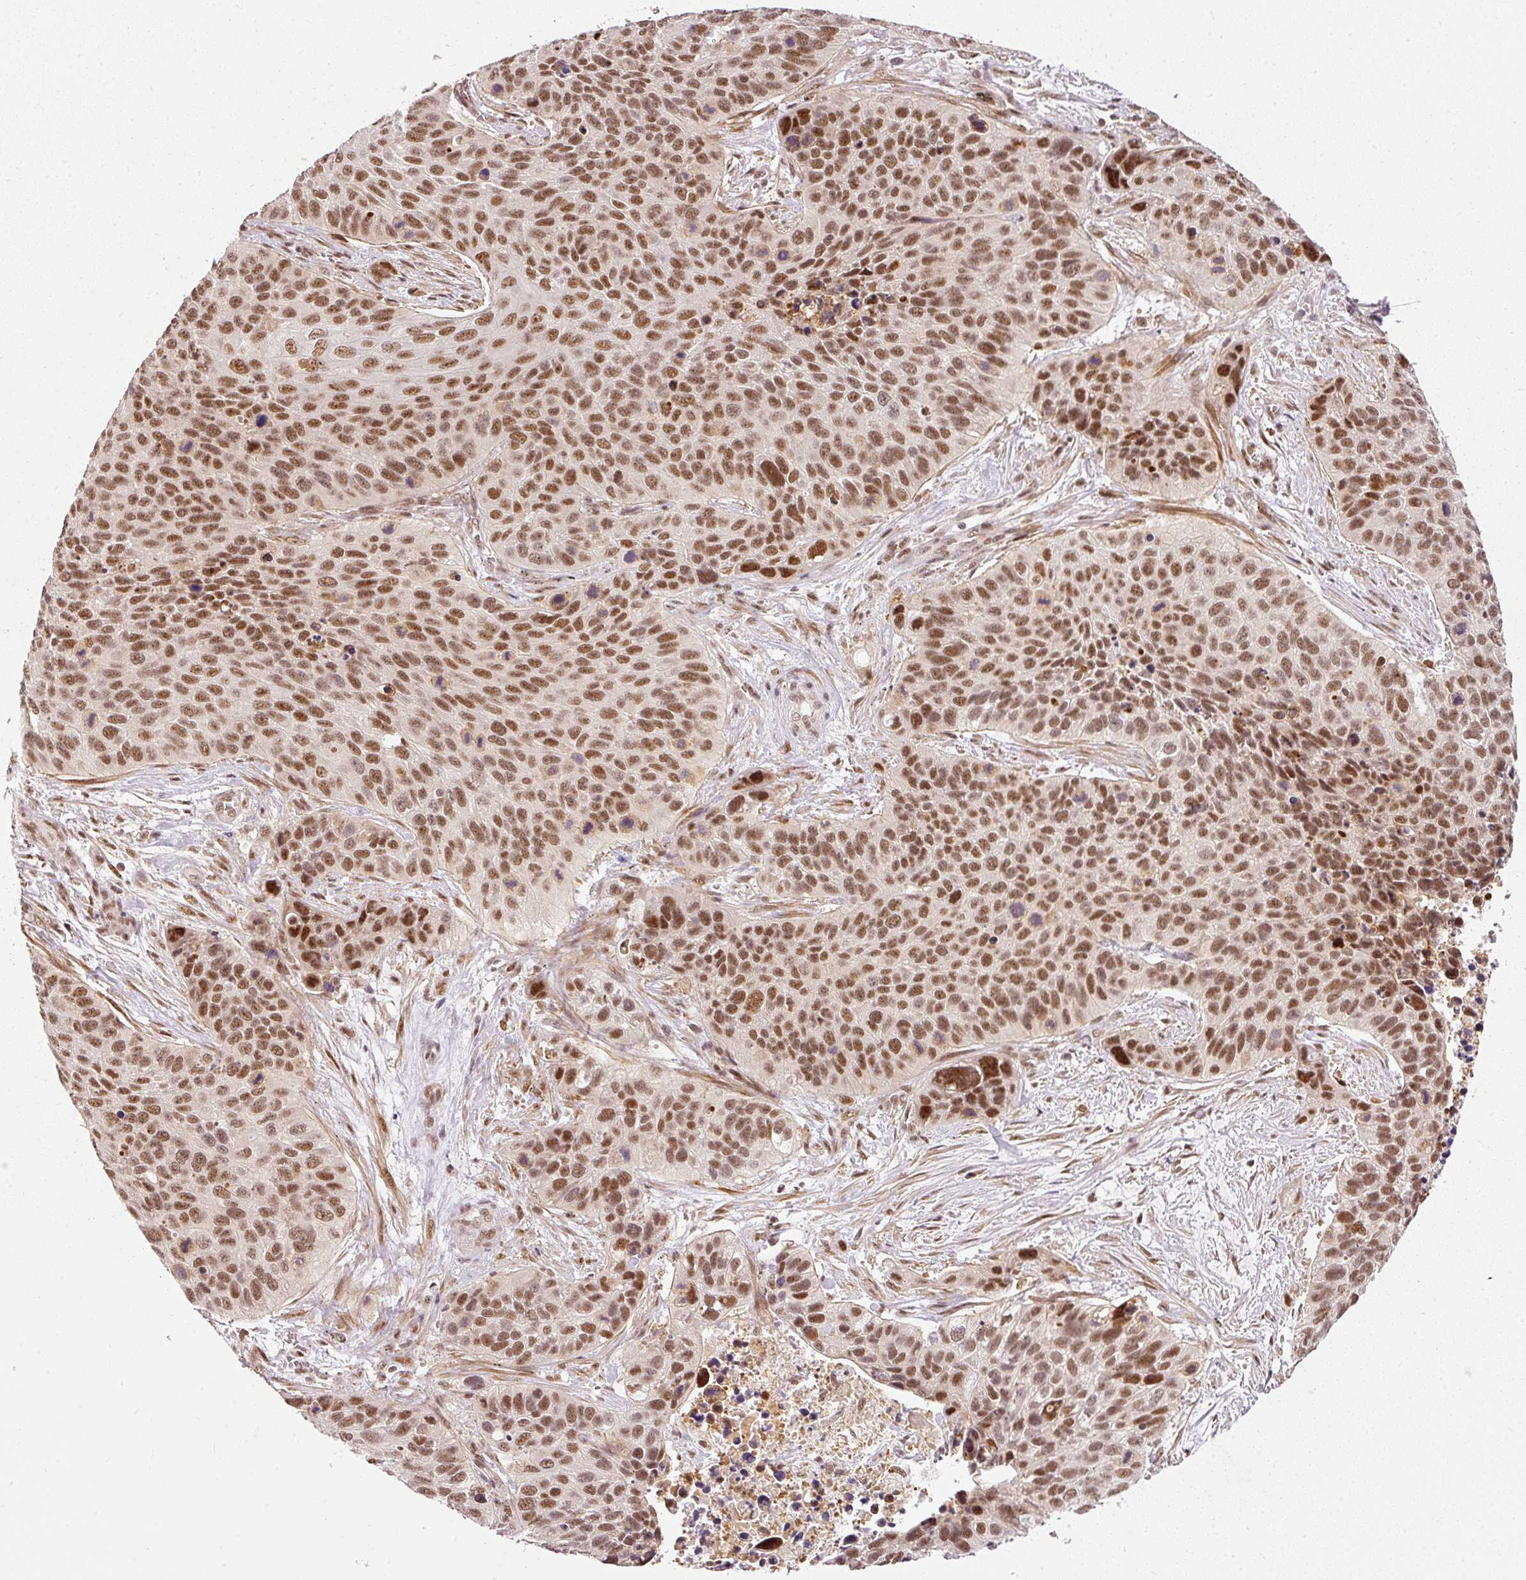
{"staining": {"intensity": "moderate", "quantity": ">75%", "location": "nuclear"}, "tissue": "lung cancer", "cell_type": "Tumor cells", "image_type": "cancer", "snomed": [{"axis": "morphology", "description": "Squamous cell carcinoma, NOS"}, {"axis": "topography", "description": "Lung"}], "caption": "Lung squamous cell carcinoma tissue shows moderate nuclear positivity in about >75% of tumor cells, visualized by immunohistochemistry.", "gene": "THOC6", "patient": {"sex": "male", "age": 62}}